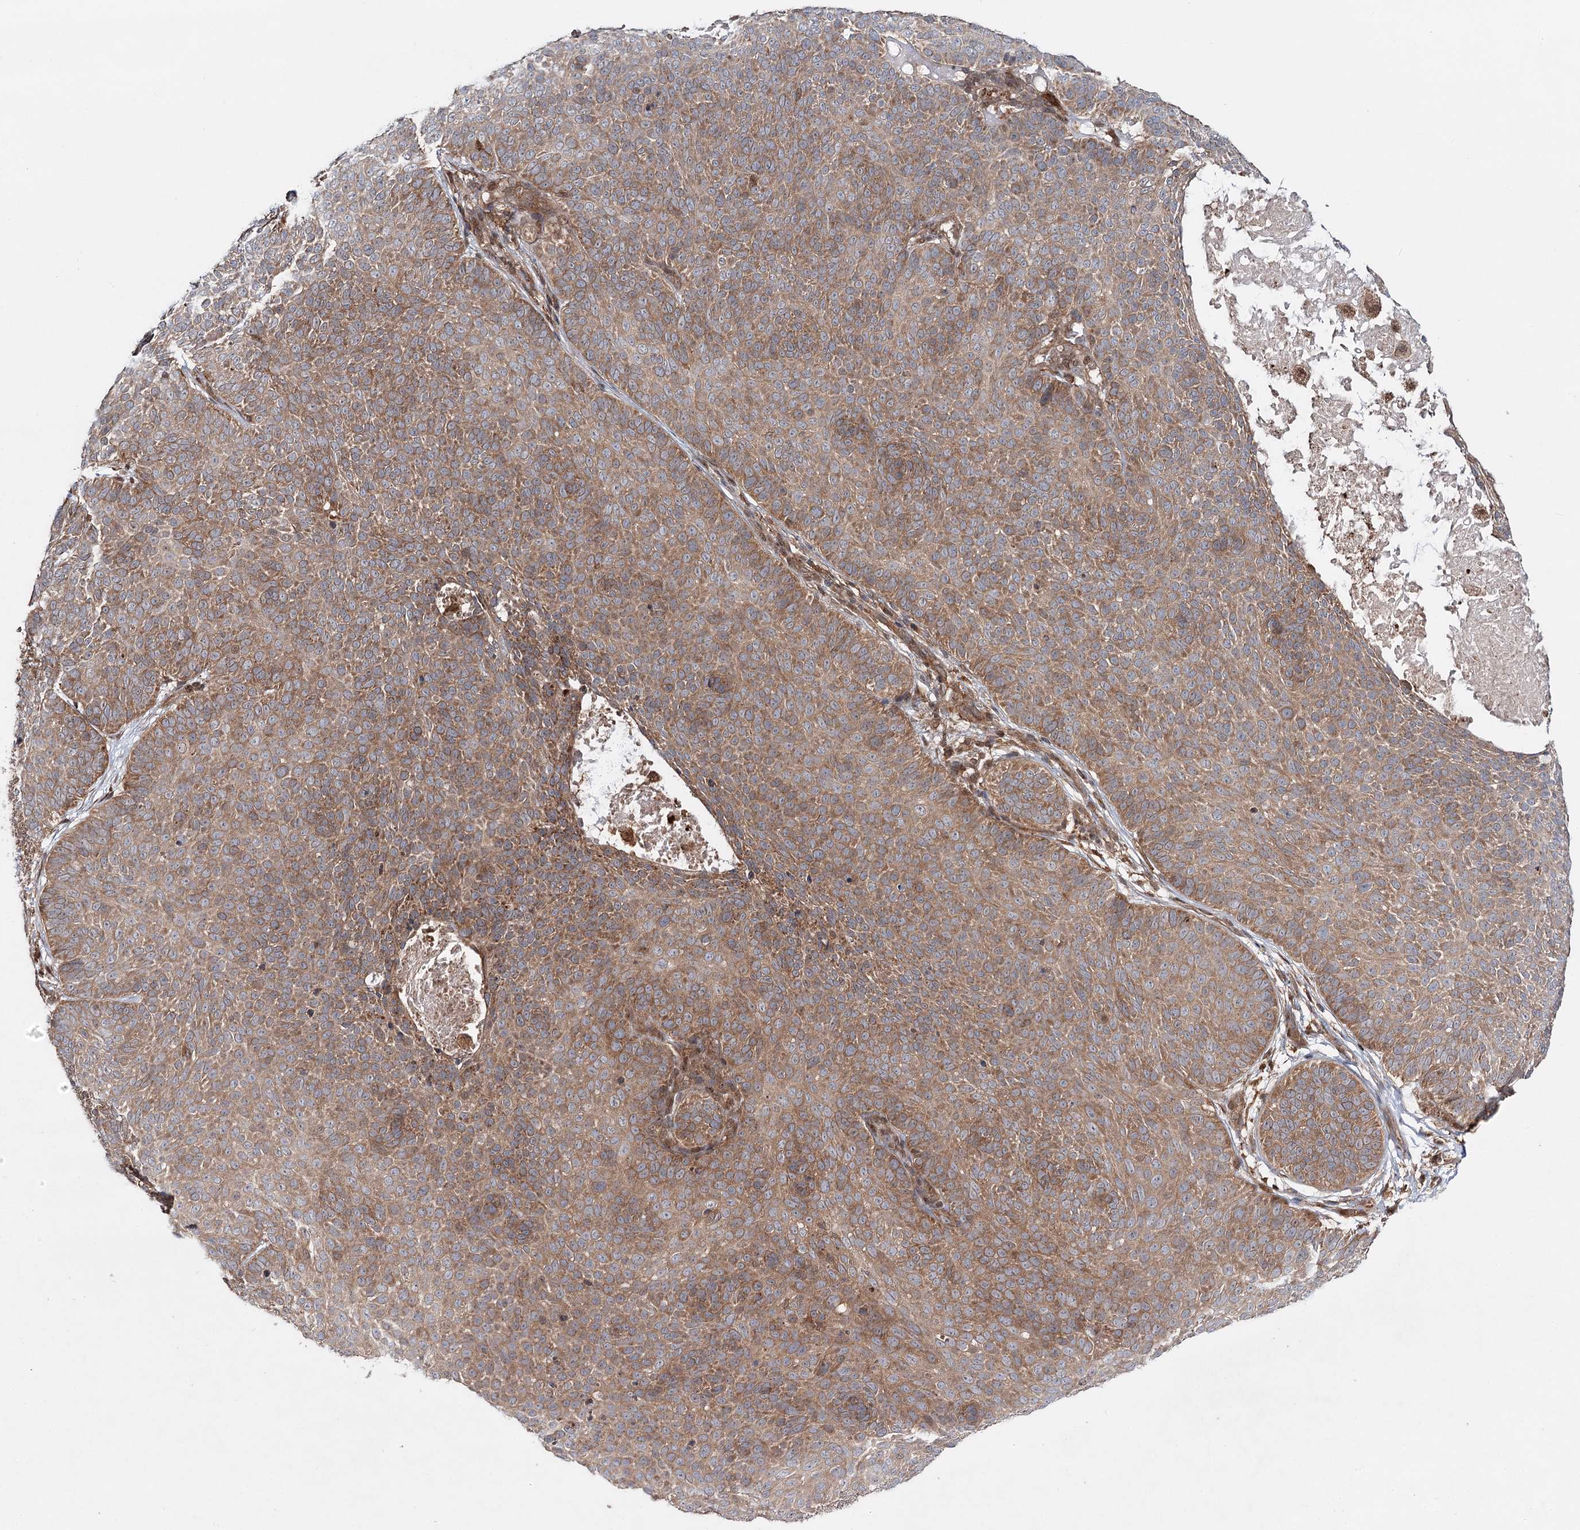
{"staining": {"intensity": "moderate", "quantity": ">75%", "location": "cytoplasmic/membranous"}, "tissue": "skin cancer", "cell_type": "Tumor cells", "image_type": "cancer", "snomed": [{"axis": "morphology", "description": "Basal cell carcinoma"}, {"axis": "topography", "description": "Skin"}], "caption": "High-power microscopy captured an immunohistochemistry histopathology image of basal cell carcinoma (skin), revealing moderate cytoplasmic/membranous staining in approximately >75% of tumor cells.", "gene": "C12orf4", "patient": {"sex": "male", "age": 85}}